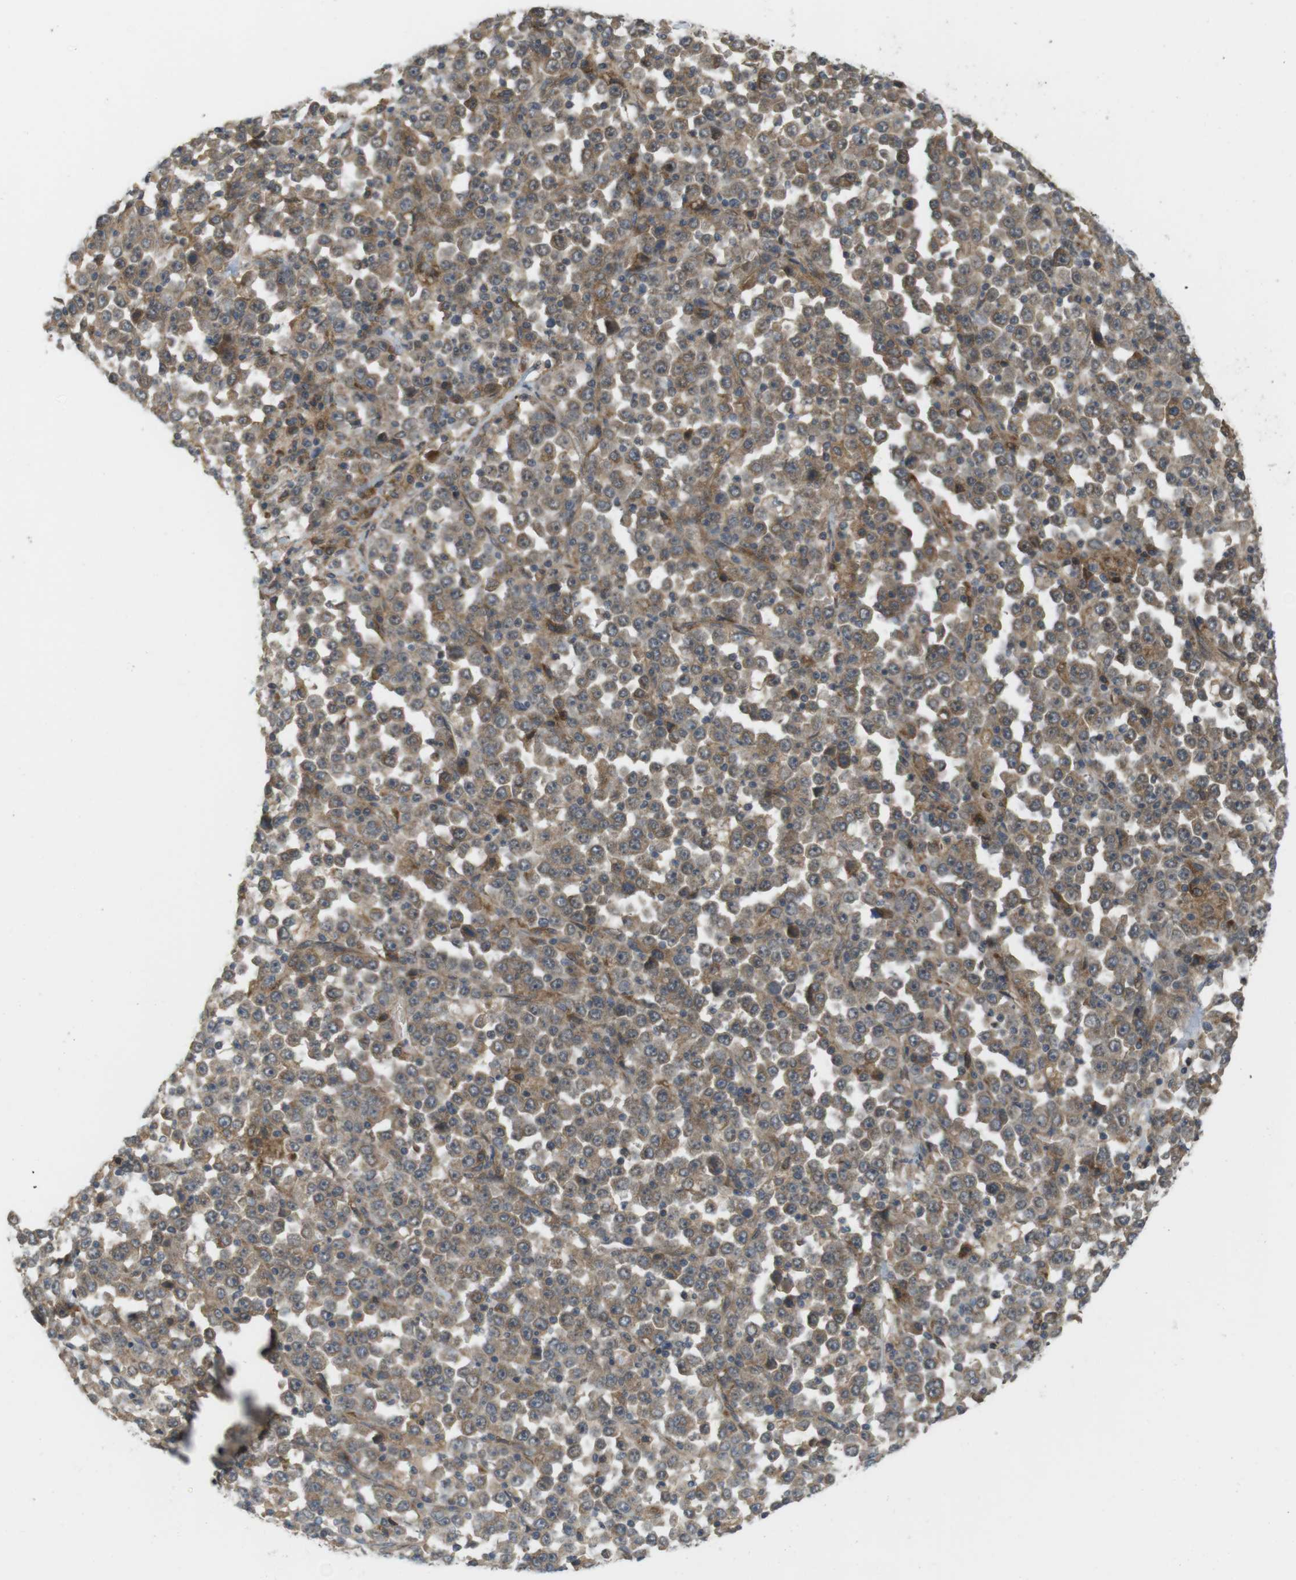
{"staining": {"intensity": "moderate", "quantity": ">75%", "location": "cytoplasmic/membranous"}, "tissue": "stomach cancer", "cell_type": "Tumor cells", "image_type": "cancer", "snomed": [{"axis": "morphology", "description": "Normal tissue, NOS"}, {"axis": "morphology", "description": "Adenocarcinoma, NOS"}, {"axis": "topography", "description": "Stomach, upper"}, {"axis": "topography", "description": "Stomach"}], "caption": "There is medium levels of moderate cytoplasmic/membranous expression in tumor cells of stomach adenocarcinoma, as demonstrated by immunohistochemical staining (brown color).", "gene": "RNF130", "patient": {"sex": "male", "age": 59}}